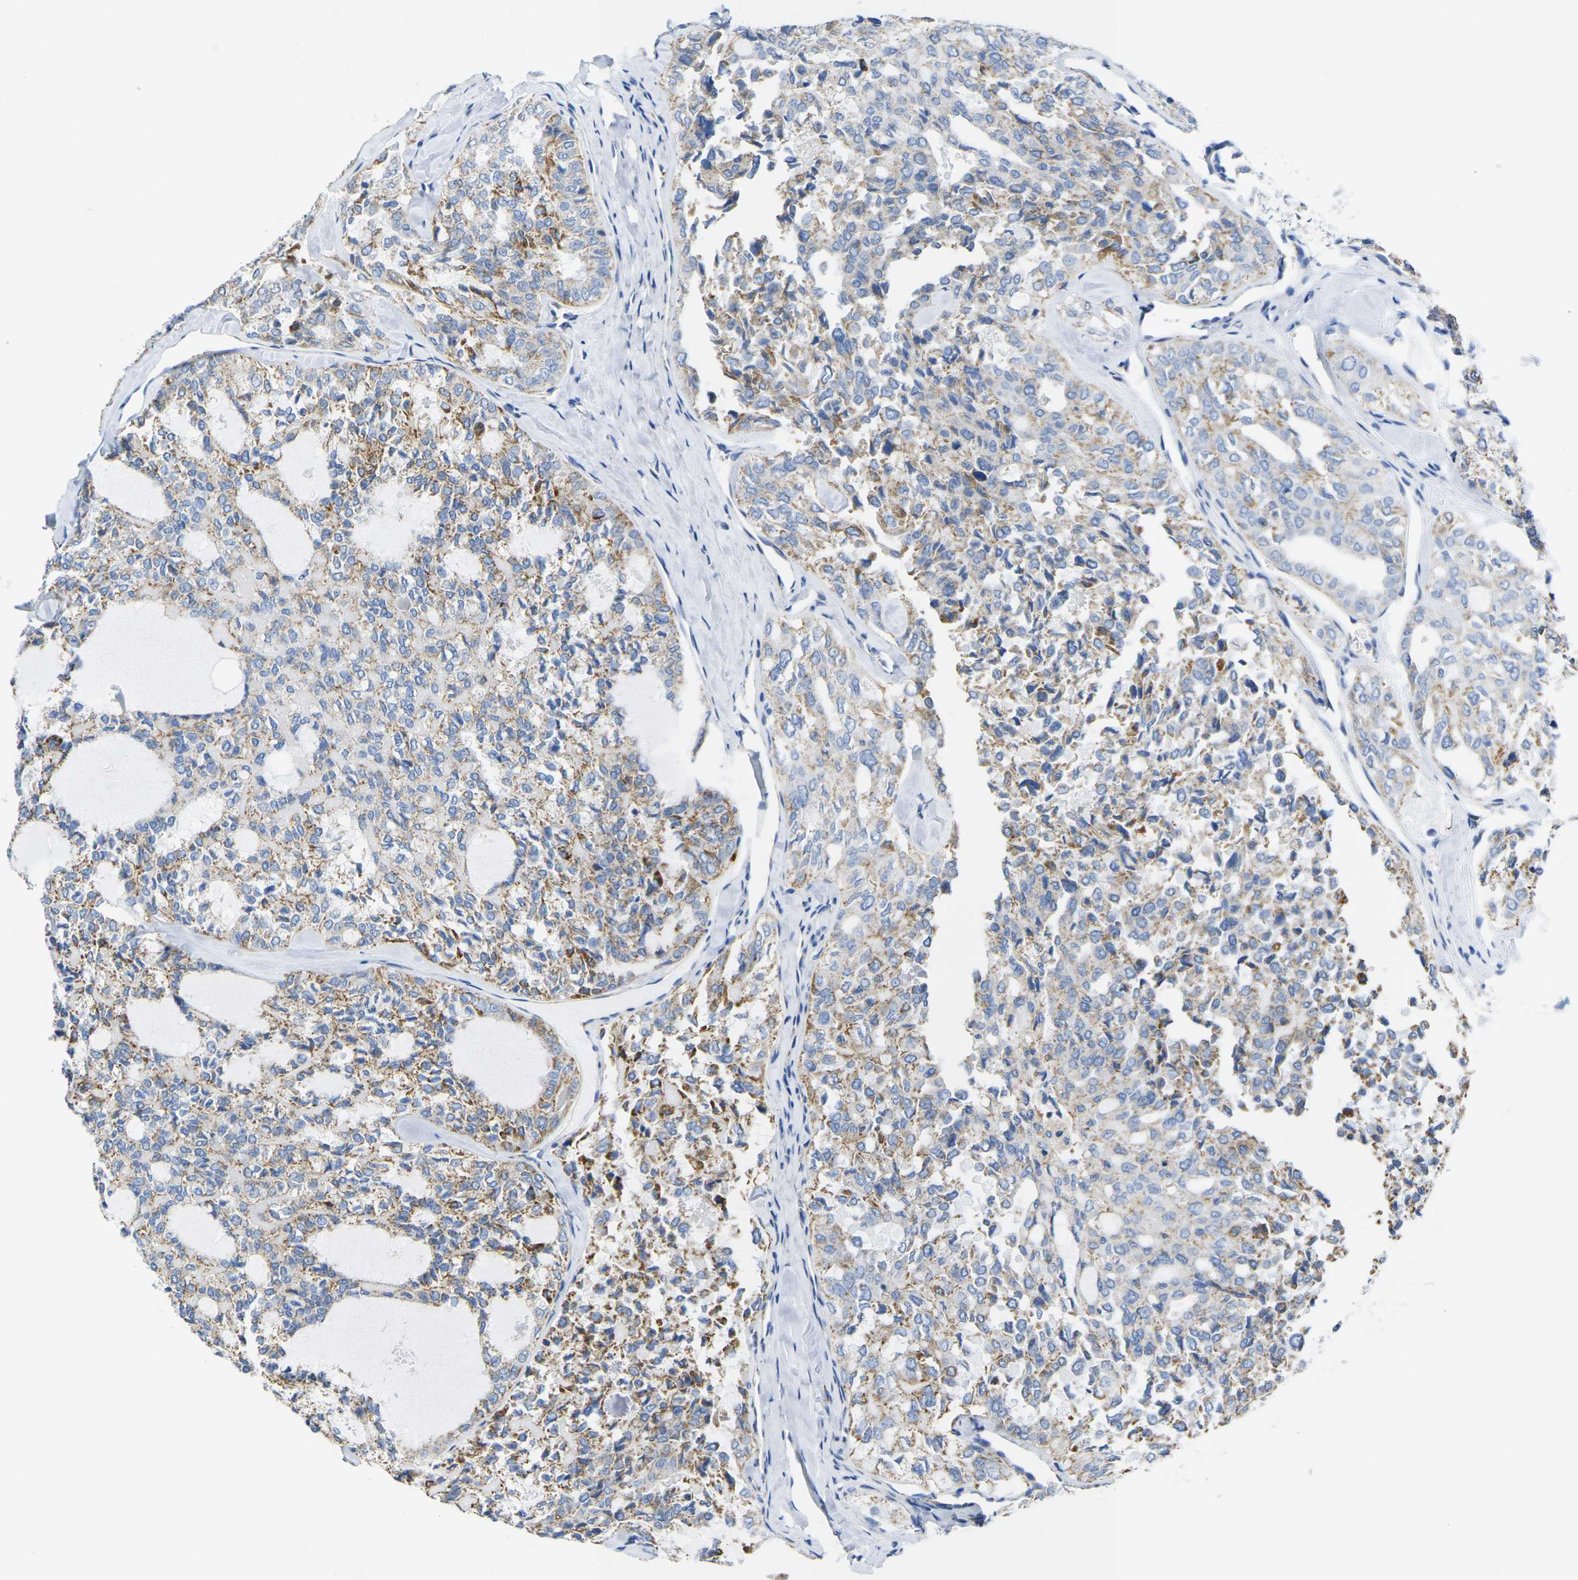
{"staining": {"intensity": "moderate", "quantity": "25%-75%", "location": "cytoplasmic/membranous"}, "tissue": "thyroid cancer", "cell_type": "Tumor cells", "image_type": "cancer", "snomed": [{"axis": "morphology", "description": "Follicular adenoma carcinoma, NOS"}, {"axis": "topography", "description": "Thyroid gland"}], "caption": "Tumor cells demonstrate moderate cytoplasmic/membranous positivity in about 25%-75% of cells in follicular adenoma carcinoma (thyroid).", "gene": "TMEM204", "patient": {"sex": "male", "age": 75}}